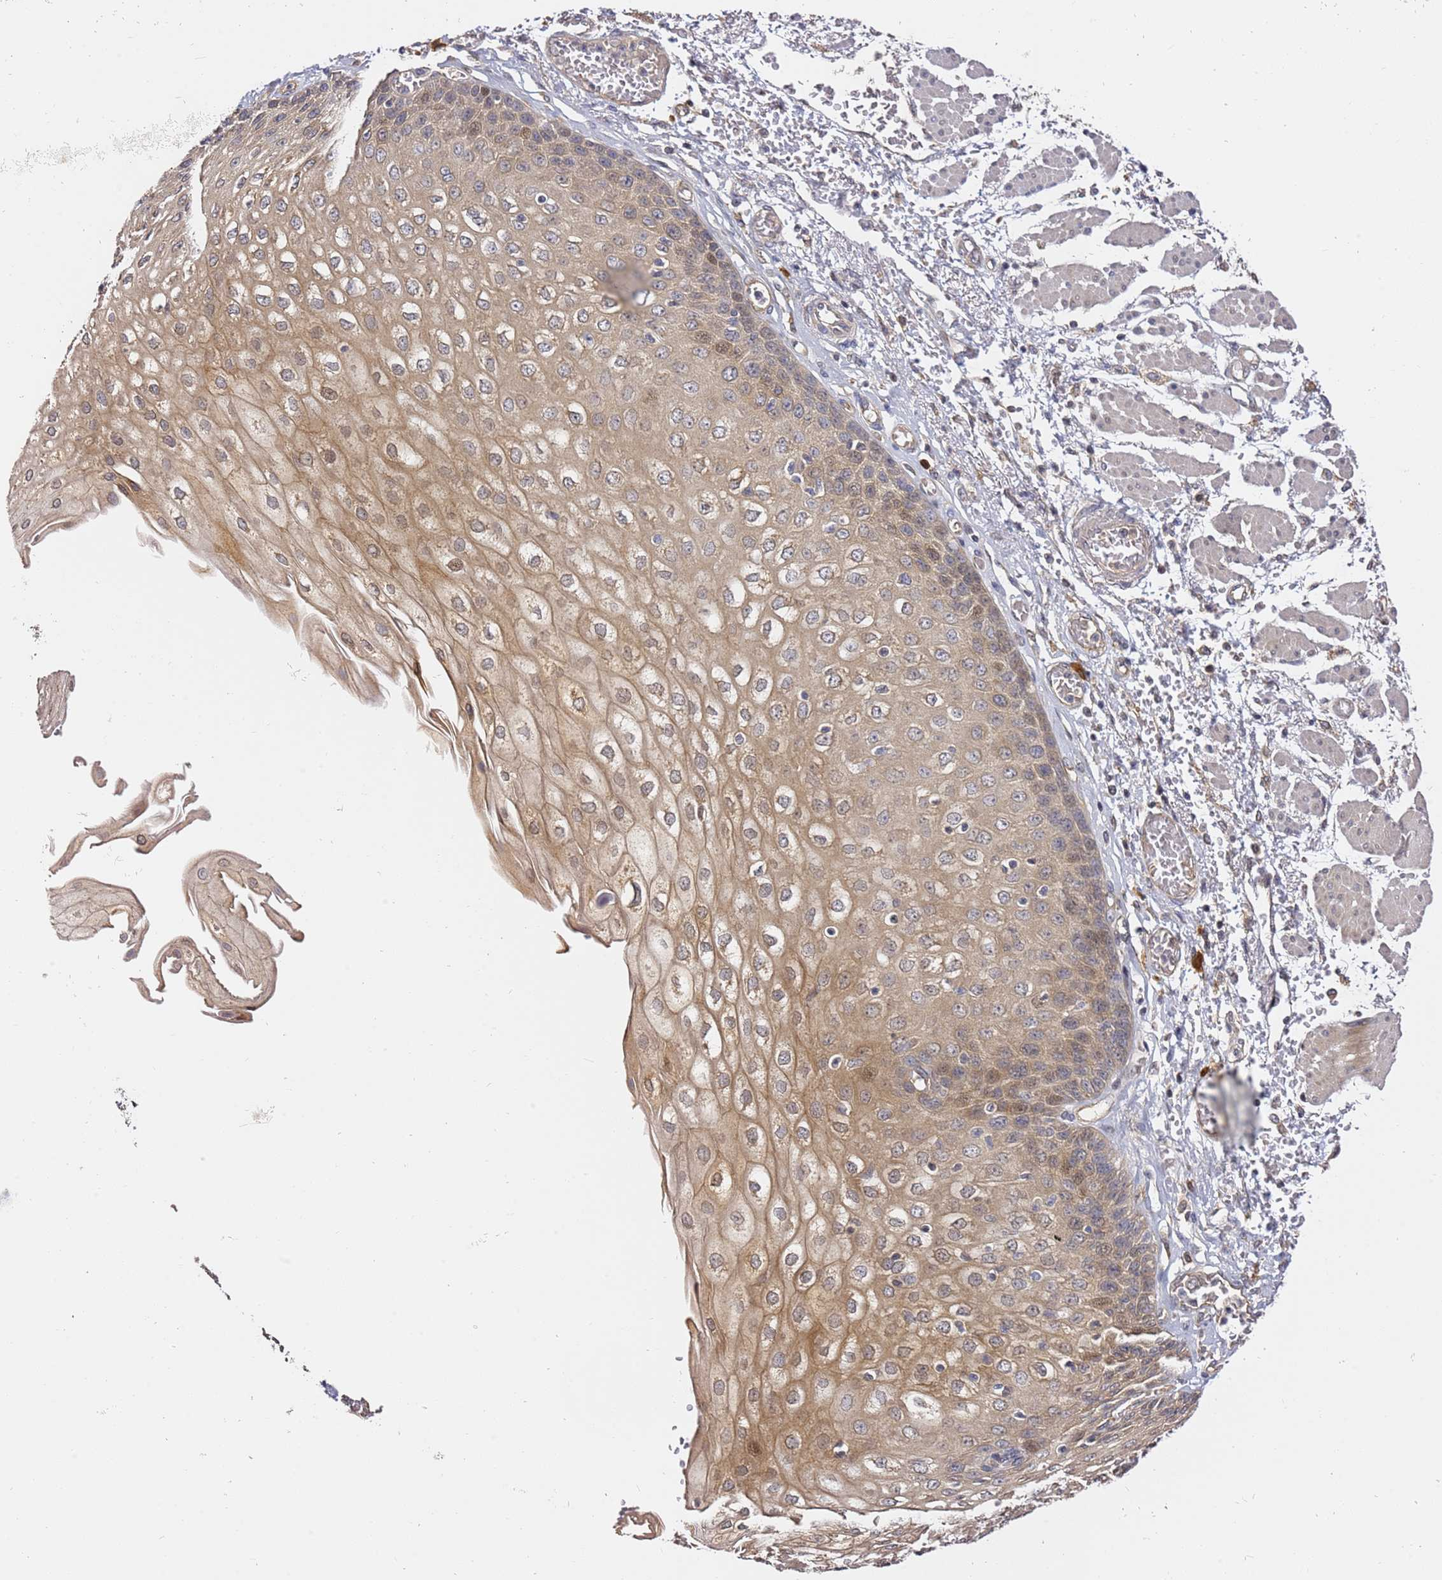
{"staining": {"intensity": "moderate", "quantity": "25%-75%", "location": "cytoplasmic/membranous,nuclear"}, "tissue": "esophagus", "cell_type": "Squamous epithelial cells", "image_type": "normal", "snomed": [{"axis": "morphology", "description": "Normal tissue, NOS"}, {"axis": "topography", "description": "Esophagus"}], "caption": "The immunohistochemical stain shows moderate cytoplasmic/membranous,nuclear staining in squamous epithelial cells of normal esophagus.", "gene": "OSBPL2", "patient": {"sex": "male", "age": 81}}